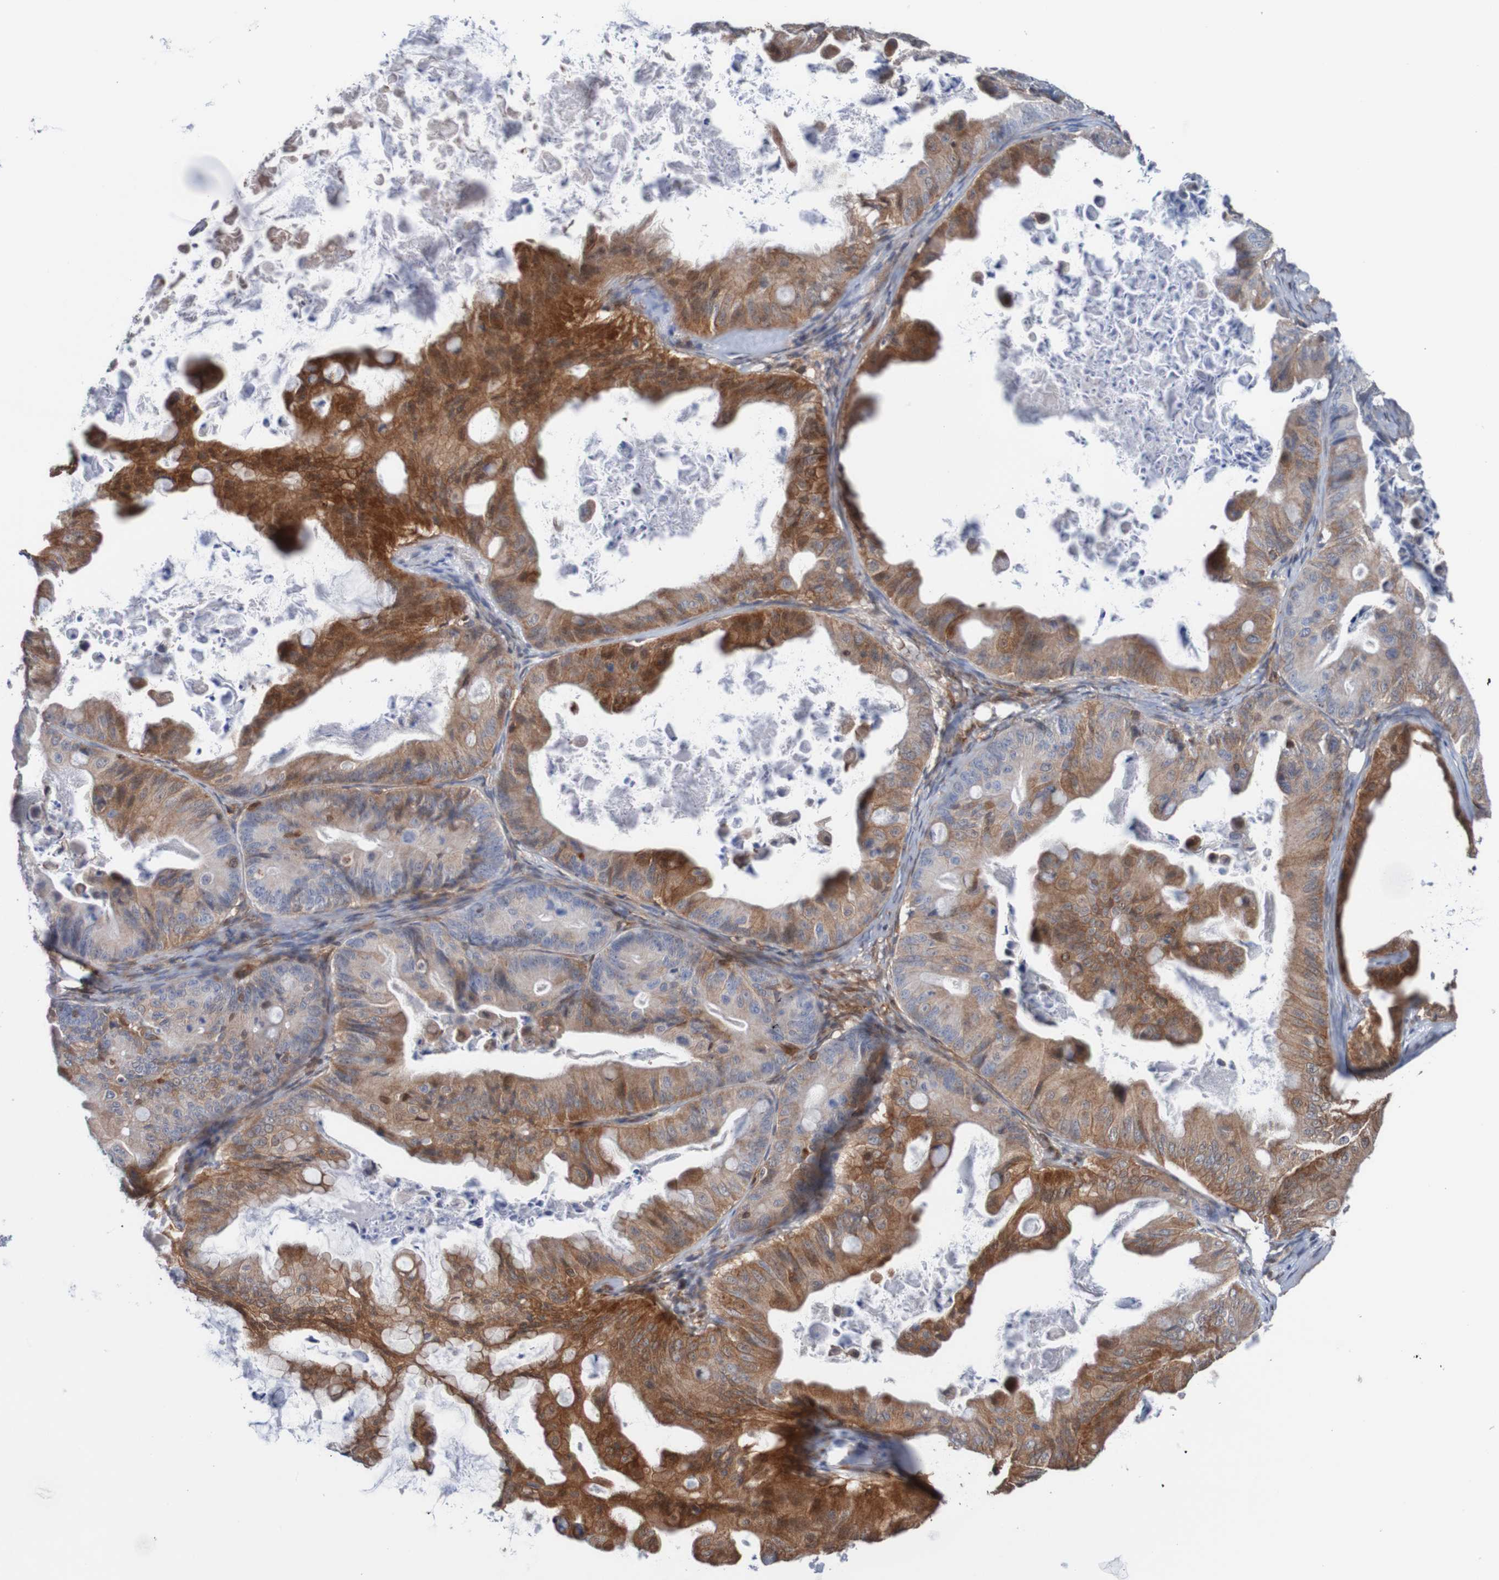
{"staining": {"intensity": "strong", "quantity": "25%-75%", "location": "cytoplasmic/membranous"}, "tissue": "ovarian cancer", "cell_type": "Tumor cells", "image_type": "cancer", "snomed": [{"axis": "morphology", "description": "Cystadenocarcinoma, mucinous, NOS"}, {"axis": "topography", "description": "Ovary"}], "caption": "Tumor cells reveal high levels of strong cytoplasmic/membranous staining in approximately 25%-75% of cells in human ovarian cancer. Nuclei are stained in blue.", "gene": "RIGI", "patient": {"sex": "female", "age": 37}}